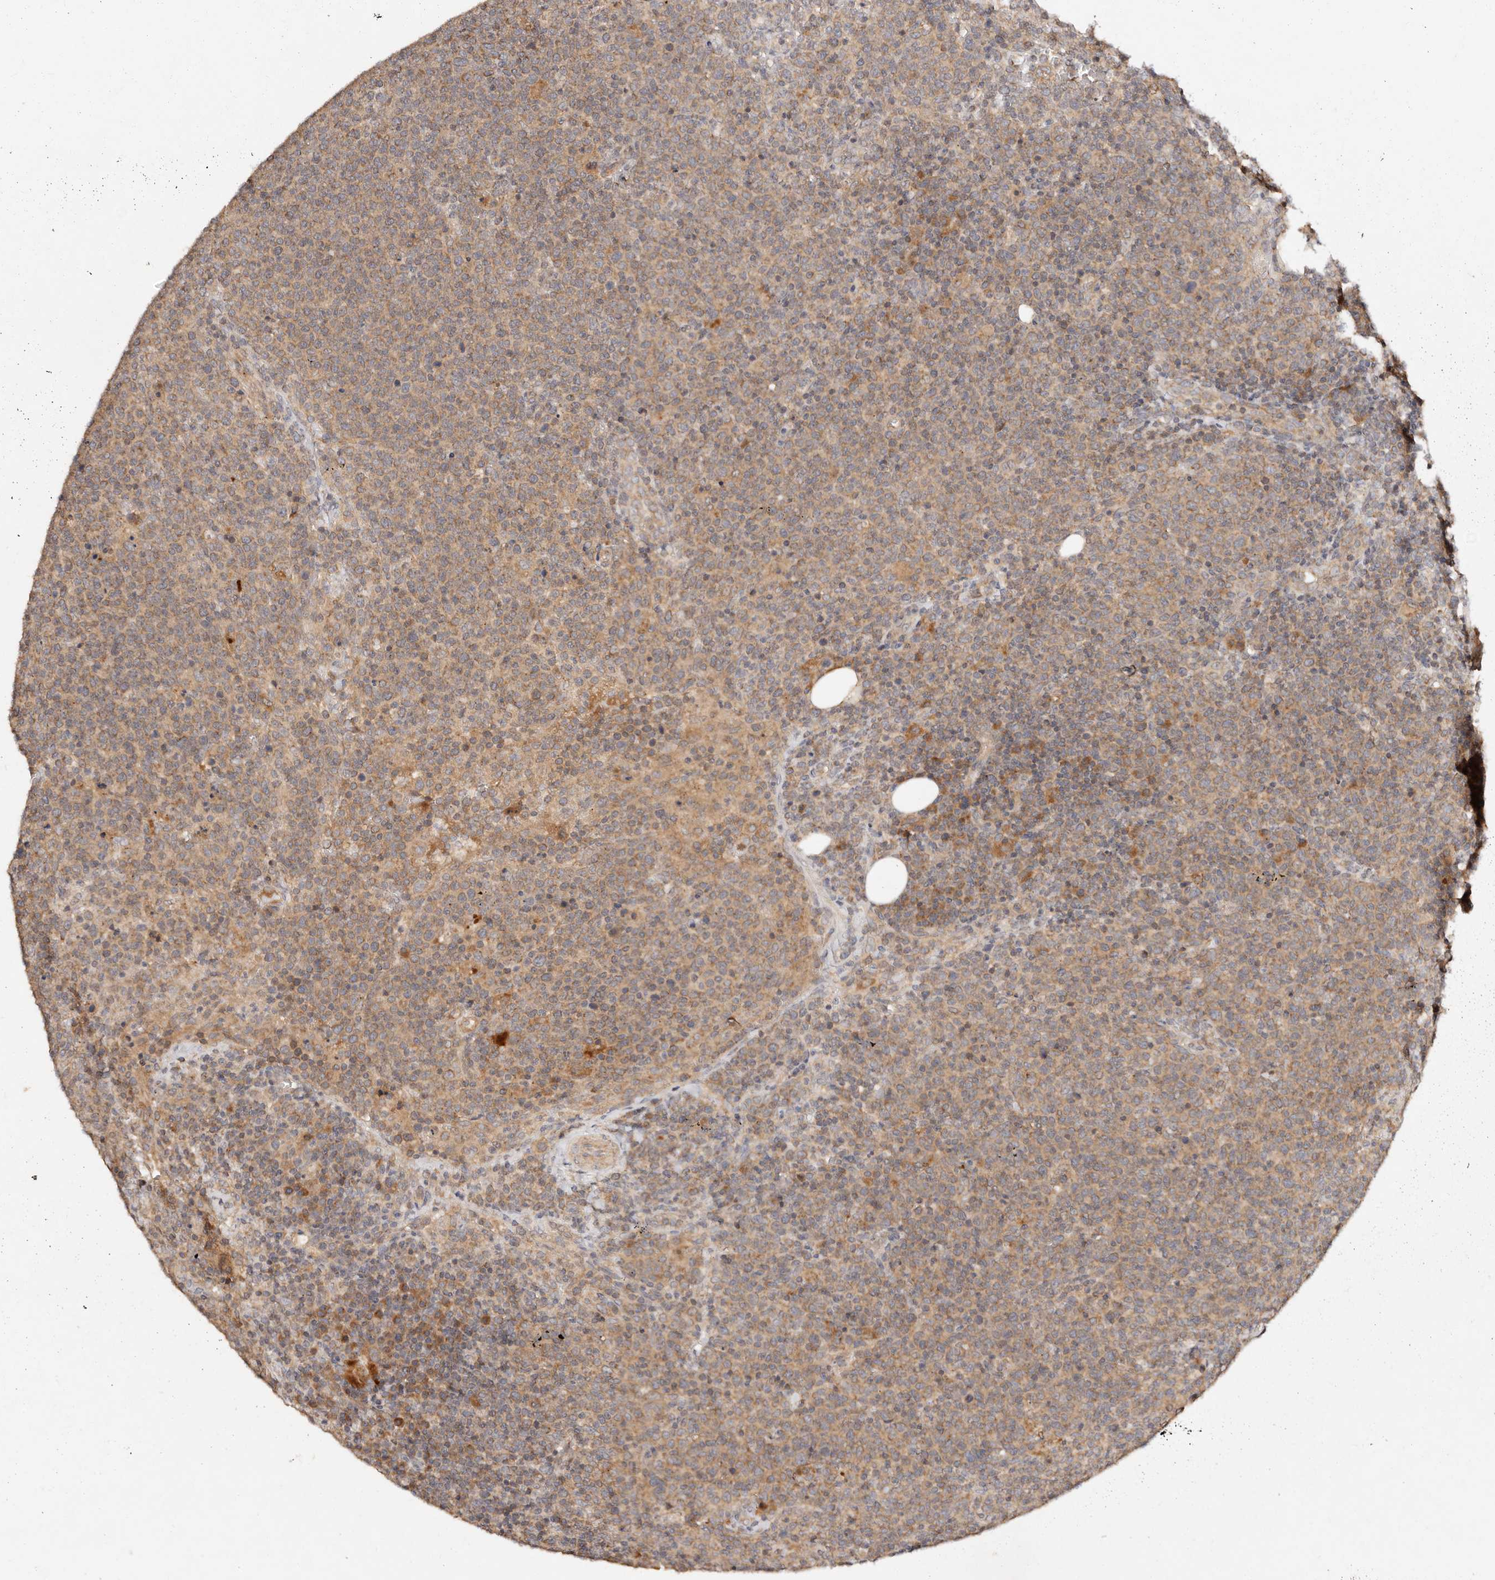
{"staining": {"intensity": "moderate", "quantity": ">75%", "location": "cytoplasmic/membranous"}, "tissue": "lymphoma", "cell_type": "Tumor cells", "image_type": "cancer", "snomed": [{"axis": "morphology", "description": "Malignant lymphoma, non-Hodgkin's type, High grade"}, {"axis": "topography", "description": "Lymph node"}], "caption": "Moderate cytoplasmic/membranous expression is identified in approximately >75% of tumor cells in lymphoma.", "gene": "DENND11", "patient": {"sex": "male", "age": 61}}